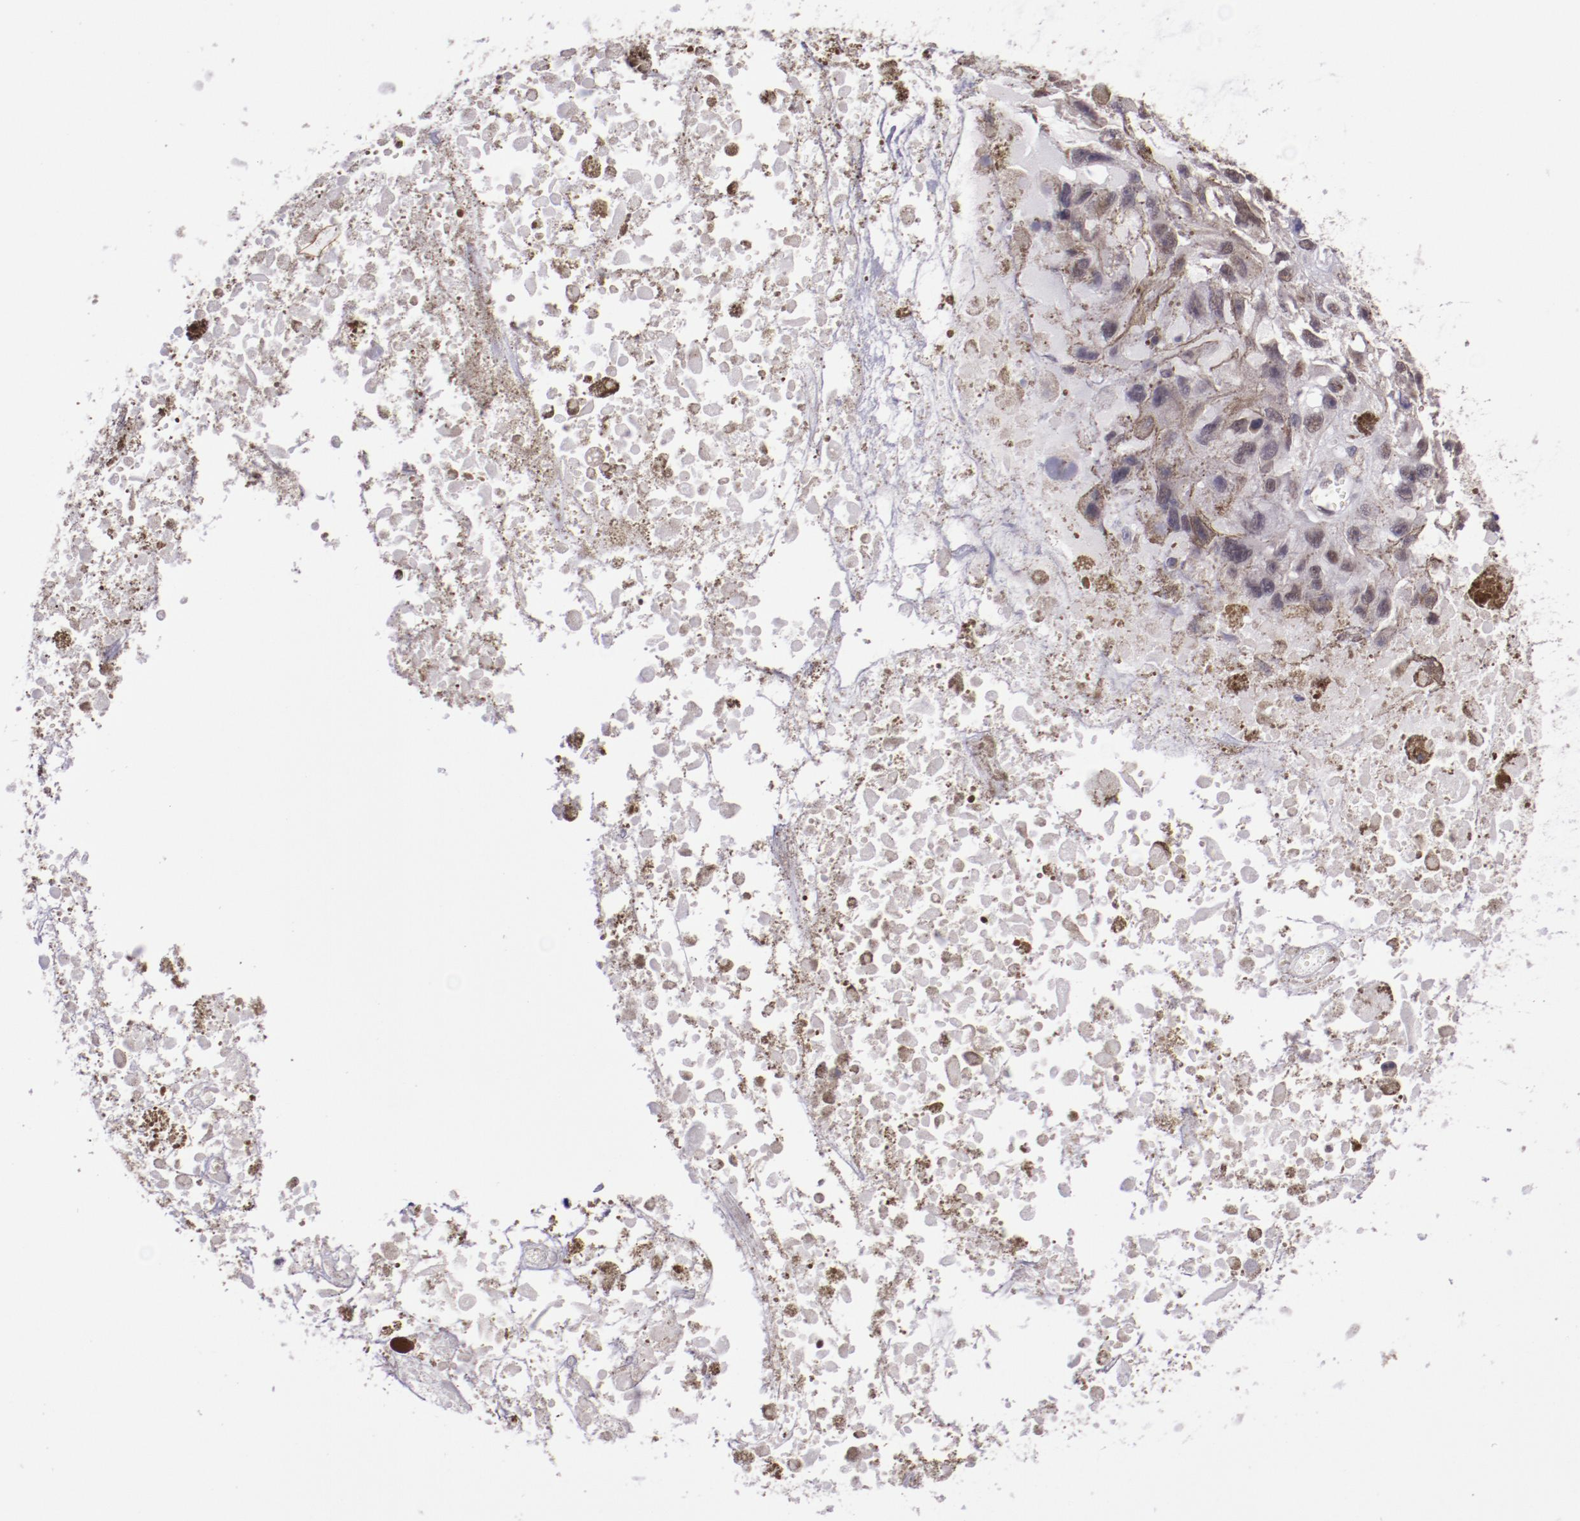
{"staining": {"intensity": "weak", "quantity": "25%-75%", "location": "nuclear"}, "tissue": "melanoma", "cell_type": "Tumor cells", "image_type": "cancer", "snomed": [{"axis": "morphology", "description": "Malignant melanoma, Metastatic site"}, {"axis": "topography", "description": "Lymph node"}], "caption": "A histopathology image of melanoma stained for a protein reveals weak nuclear brown staining in tumor cells. (IHC, brightfield microscopy, high magnification).", "gene": "ELF1", "patient": {"sex": "male", "age": 59}}